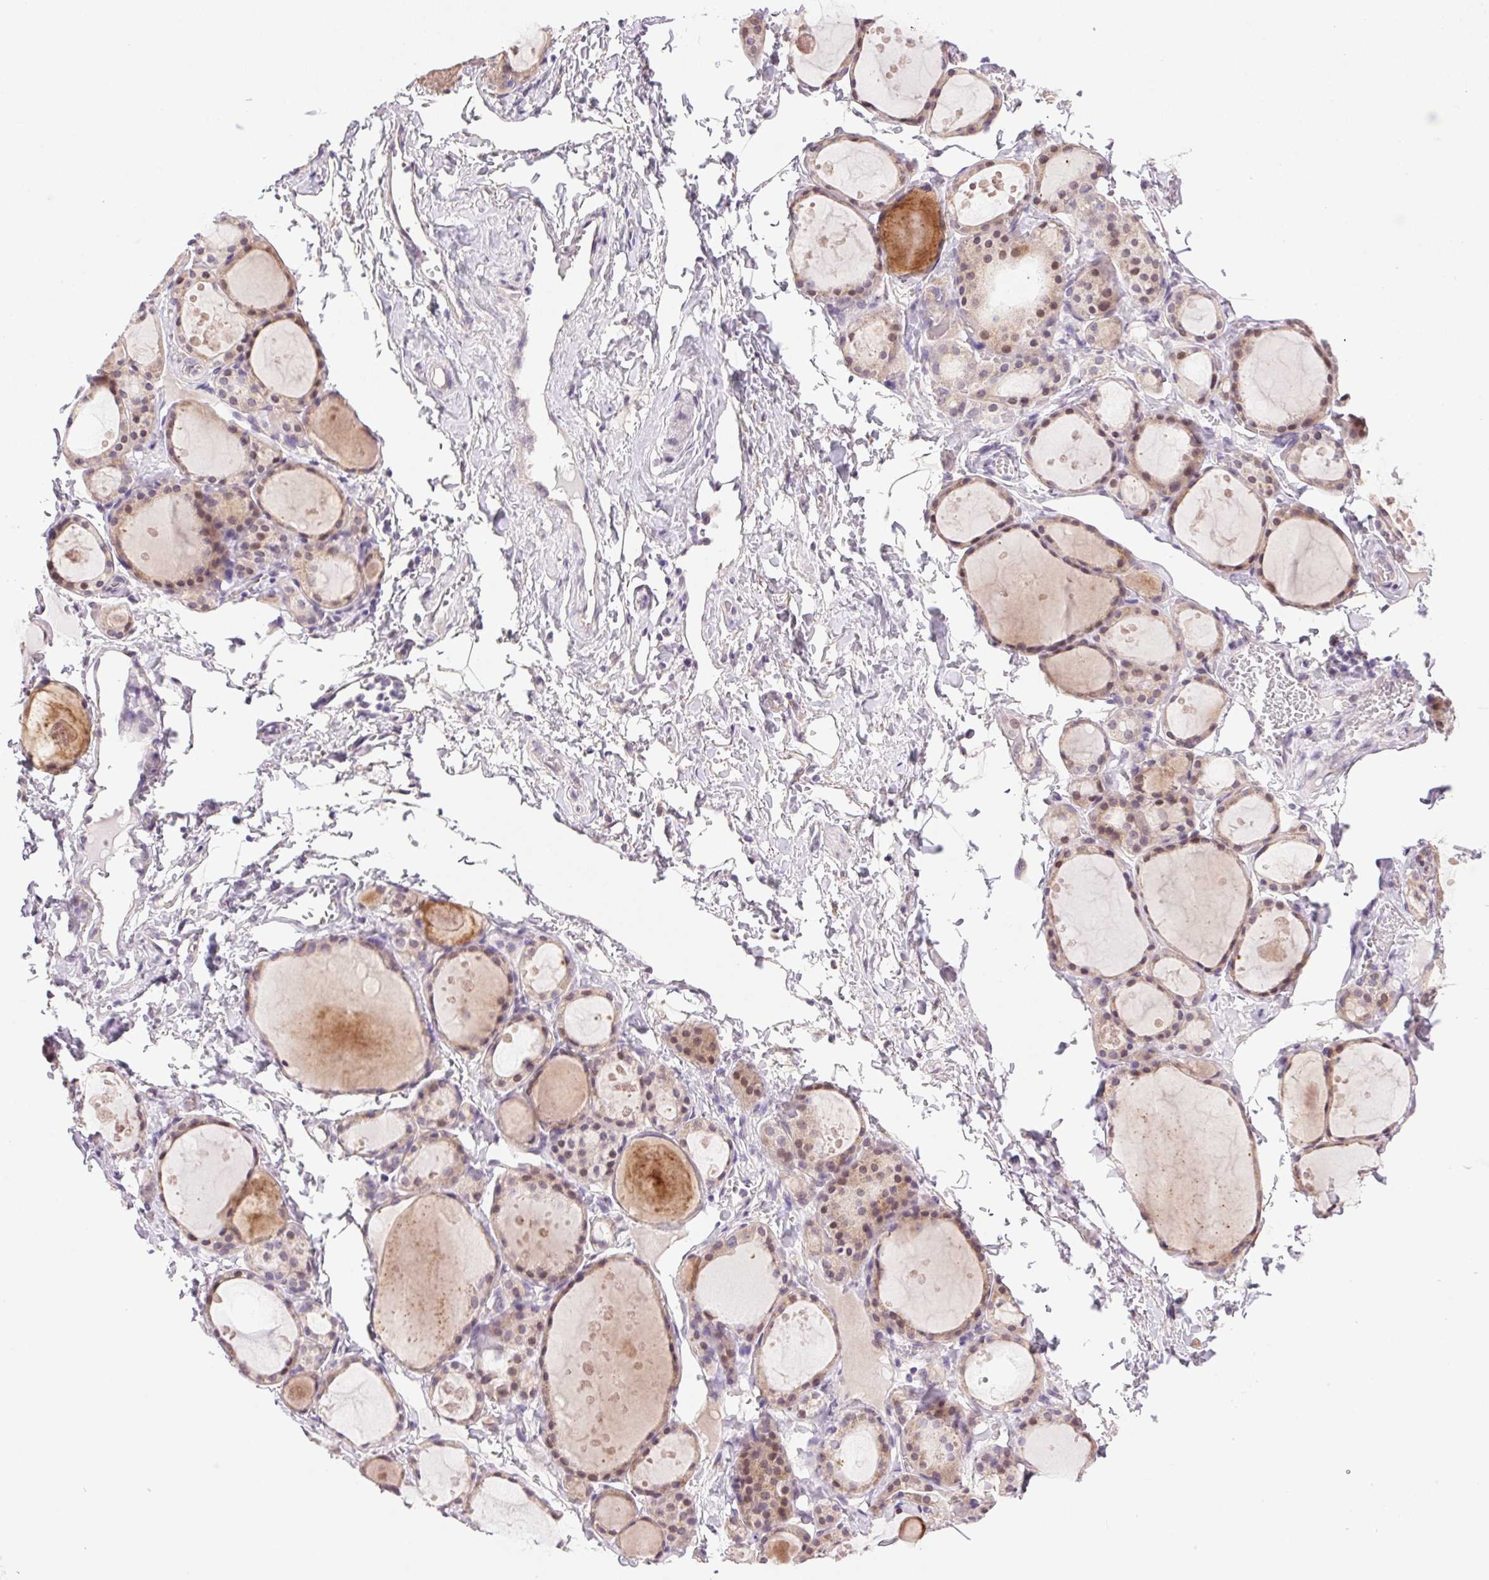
{"staining": {"intensity": "weak", "quantity": "25%-75%", "location": "nuclear"}, "tissue": "thyroid gland", "cell_type": "Glandular cells", "image_type": "normal", "snomed": [{"axis": "morphology", "description": "Normal tissue, NOS"}, {"axis": "topography", "description": "Thyroid gland"}], "caption": "Thyroid gland stained with immunohistochemistry exhibits weak nuclear expression in about 25%-75% of glandular cells. (brown staining indicates protein expression, while blue staining denotes nuclei).", "gene": "SYT11", "patient": {"sex": "male", "age": 68}}